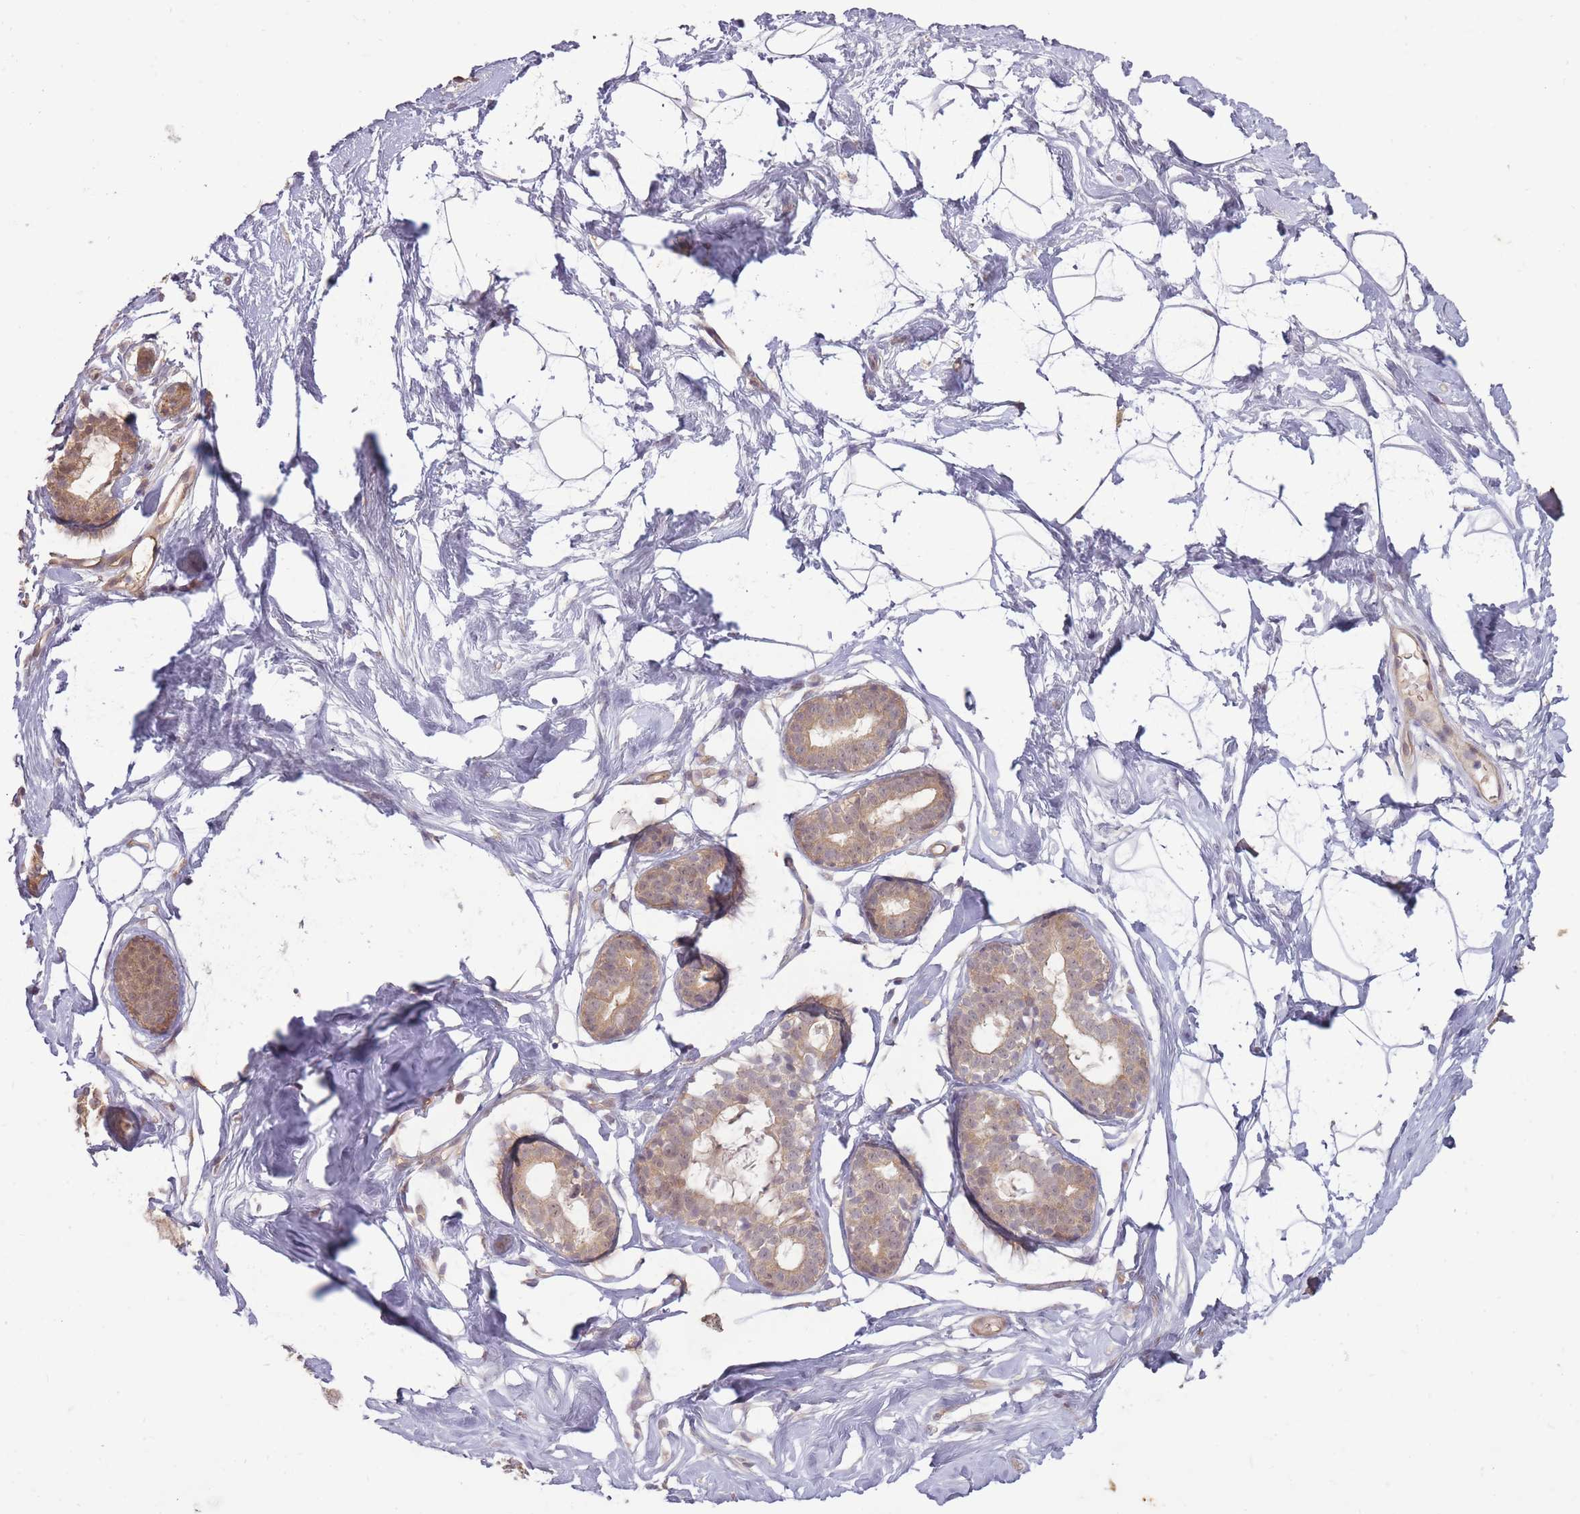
{"staining": {"intensity": "weak", "quantity": "25%-75%", "location": "cytoplasmic/membranous"}, "tissue": "breast", "cell_type": "Adipocytes", "image_type": "normal", "snomed": [{"axis": "morphology", "description": "Normal tissue, NOS"}, {"axis": "morphology", "description": "Adenoma, NOS"}, {"axis": "topography", "description": "Breast"}], "caption": "DAB (3,3'-diaminobenzidine) immunohistochemical staining of benign human breast shows weak cytoplasmic/membranous protein staining in approximately 25%-75% of adipocytes.", "gene": "LRATD2", "patient": {"sex": "female", "age": 23}}